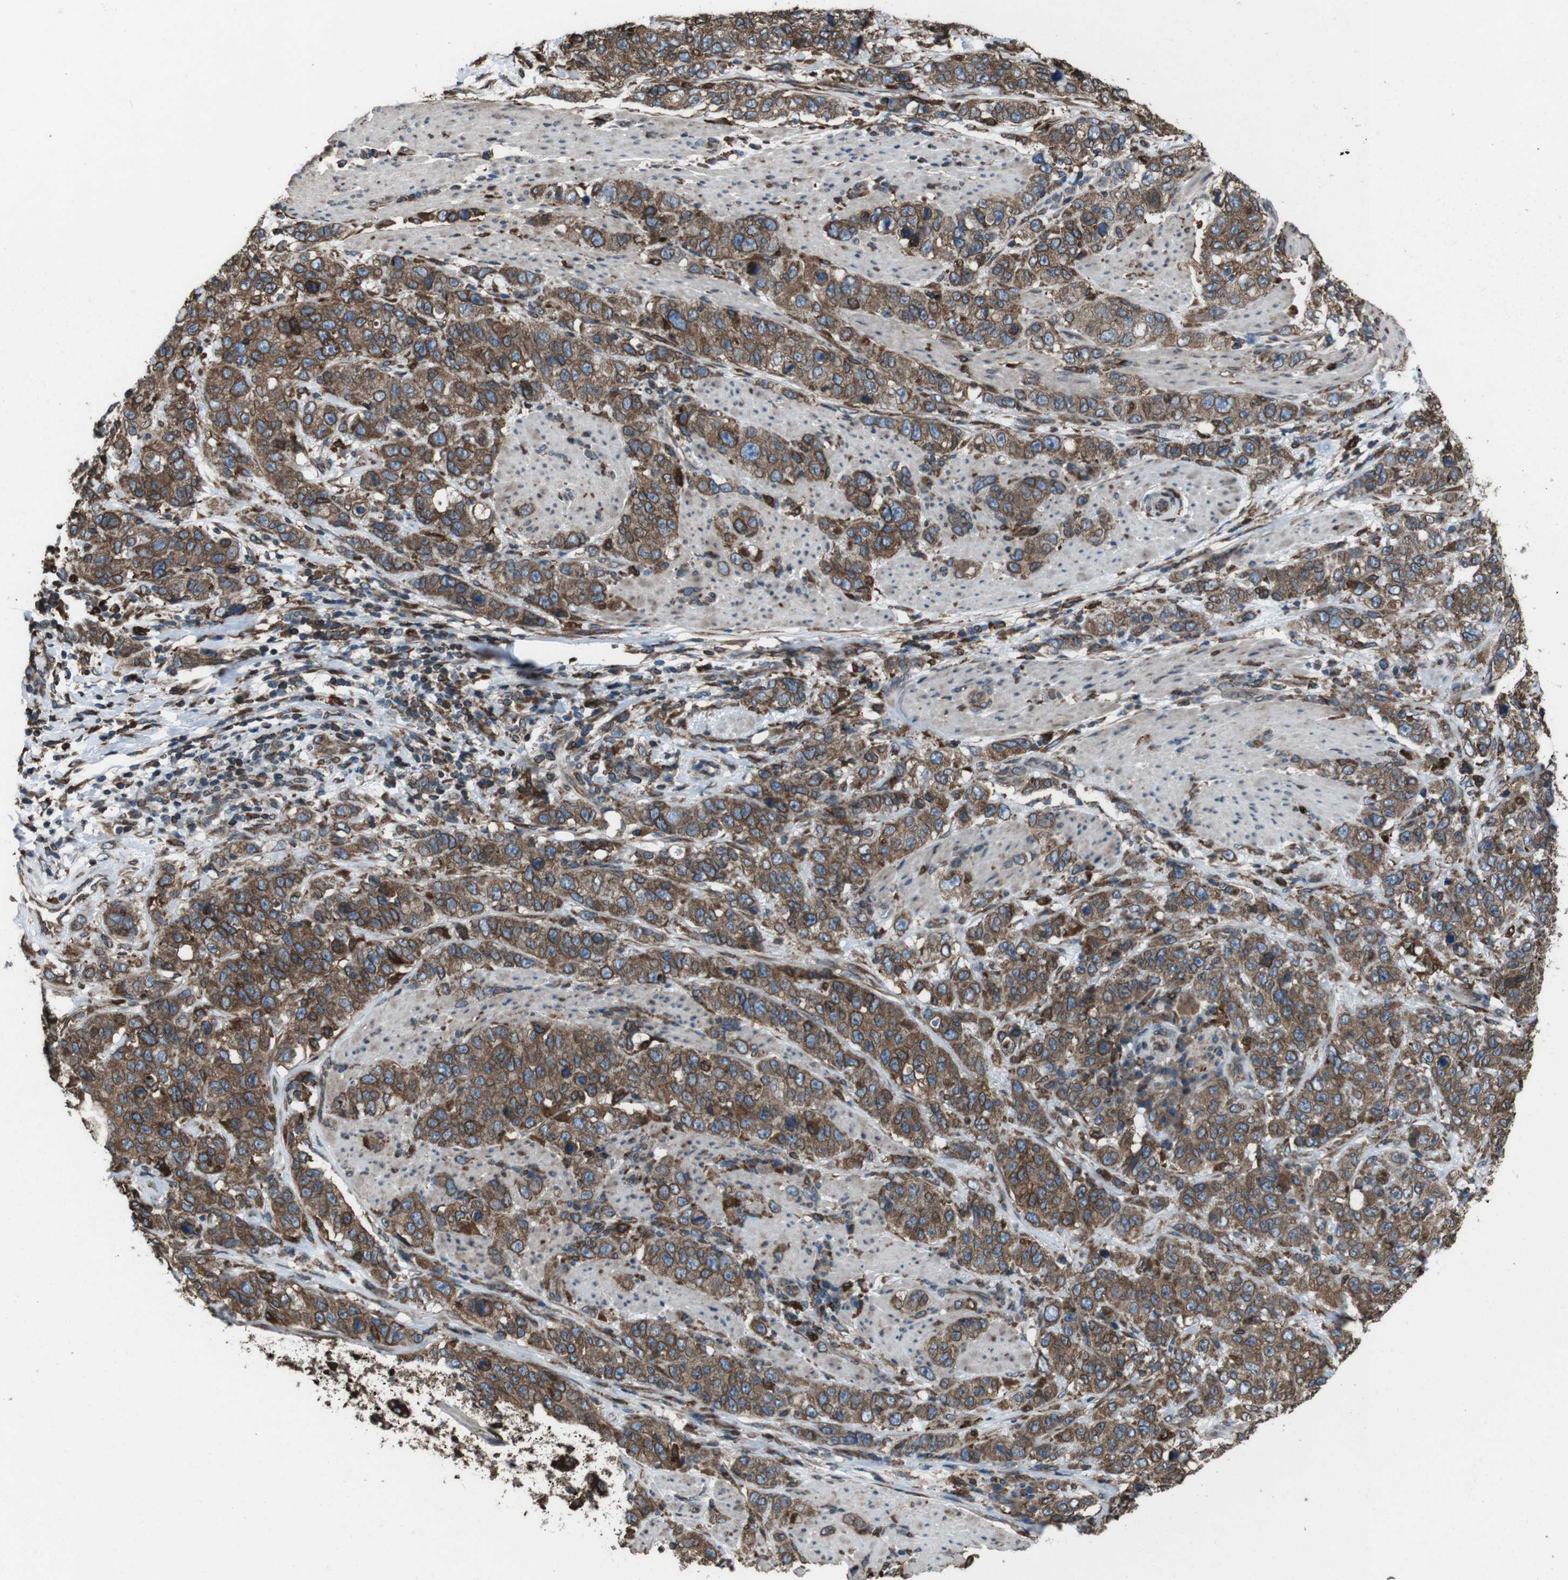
{"staining": {"intensity": "moderate", "quantity": ">75%", "location": "cytoplasmic/membranous"}, "tissue": "stomach cancer", "cell_type": "Tumor cells", "image_type": "cancer", "snomed": [{"axis": "morphology", "description": "Adenocarcinoma, NOS"}, {"axis": "topography", "description": "Stomach"}], "caption": "Human stomach cancer (adenocarcinoma) stained with a protein marker demonstrates moderate staining in tumor cells.", "gene": "APMAP", "patient": {"sex": "male", "age": 48}}